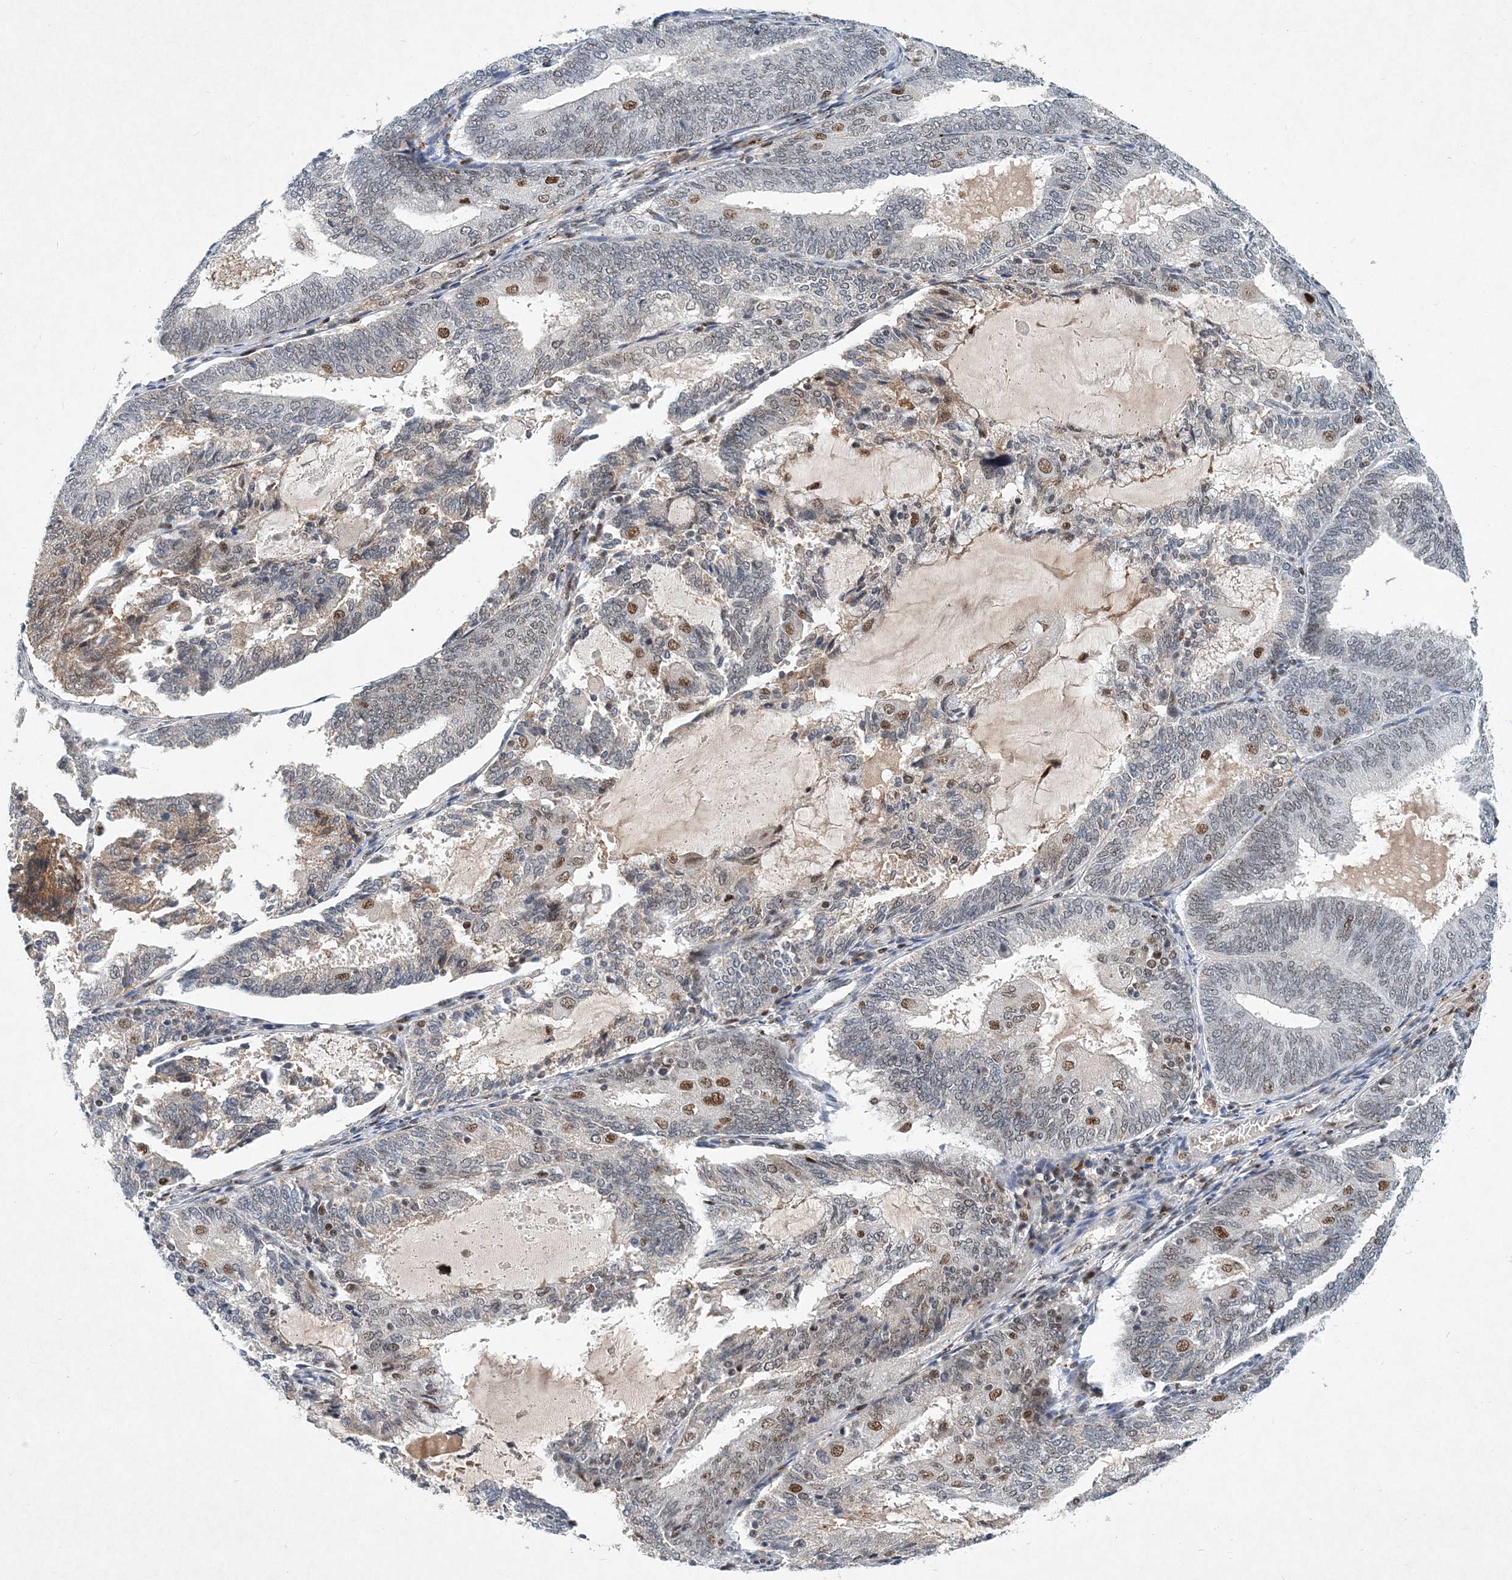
{"staining": {"intensity": "moderate", "quantity": "<25%", "location": "nuclear"}, "tissue": "endometrial cancer", "cell_type": "Tumor cells", "image_type": "cancer", "snomed": [{"axis": "morphology", "description": "Adenocarcinoma, NOS"}, {"axis": "topography", "description": "Endometrium"}], "caption": "Endometrial cancer was stained to show a protein in brown. There is low levels of moderate nuclear positivity in about <25% of tumor cells.", "gene": "KPNA4", "patient": {"sex": "female", "age": 81}}